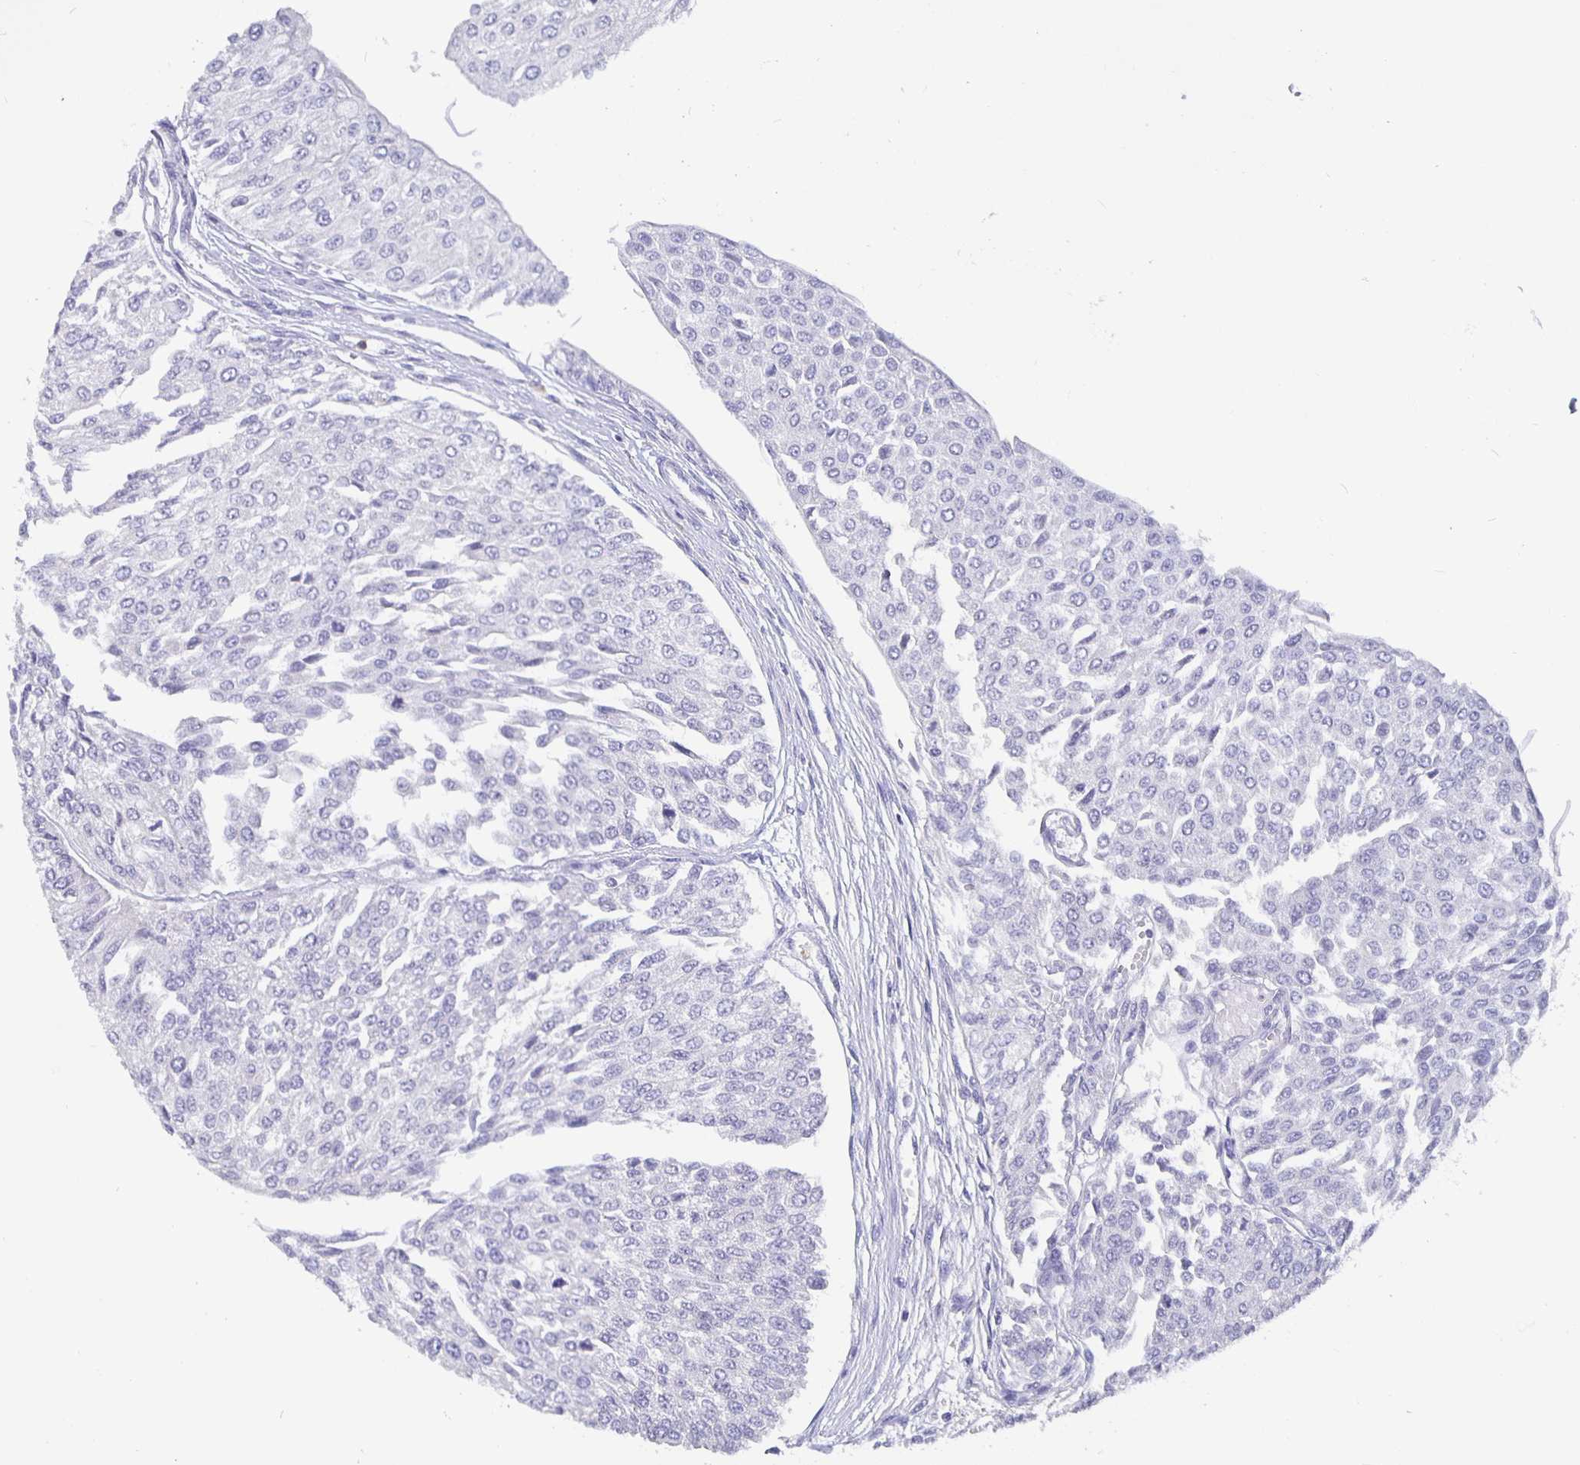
{"staining": {"intensity": "negative", "quantity": "none", "location": "none"}, "tissue": "urothelial cancer", "cell_type": "Tumor cells", "image_type": "cancer", "snomed": [{"axis": "morphology", "description": "Urothelial carcinoma, NOS"}, {"axis": "topography", "description": "Urinary bladder"}], "caption": "IHC micrograph of human transitional cell carcinoma stained for a protein (brown), which displays no positivity in tumor cells.", "gene": "GPX4", "patient": {"sex": "male", "age": 67}}